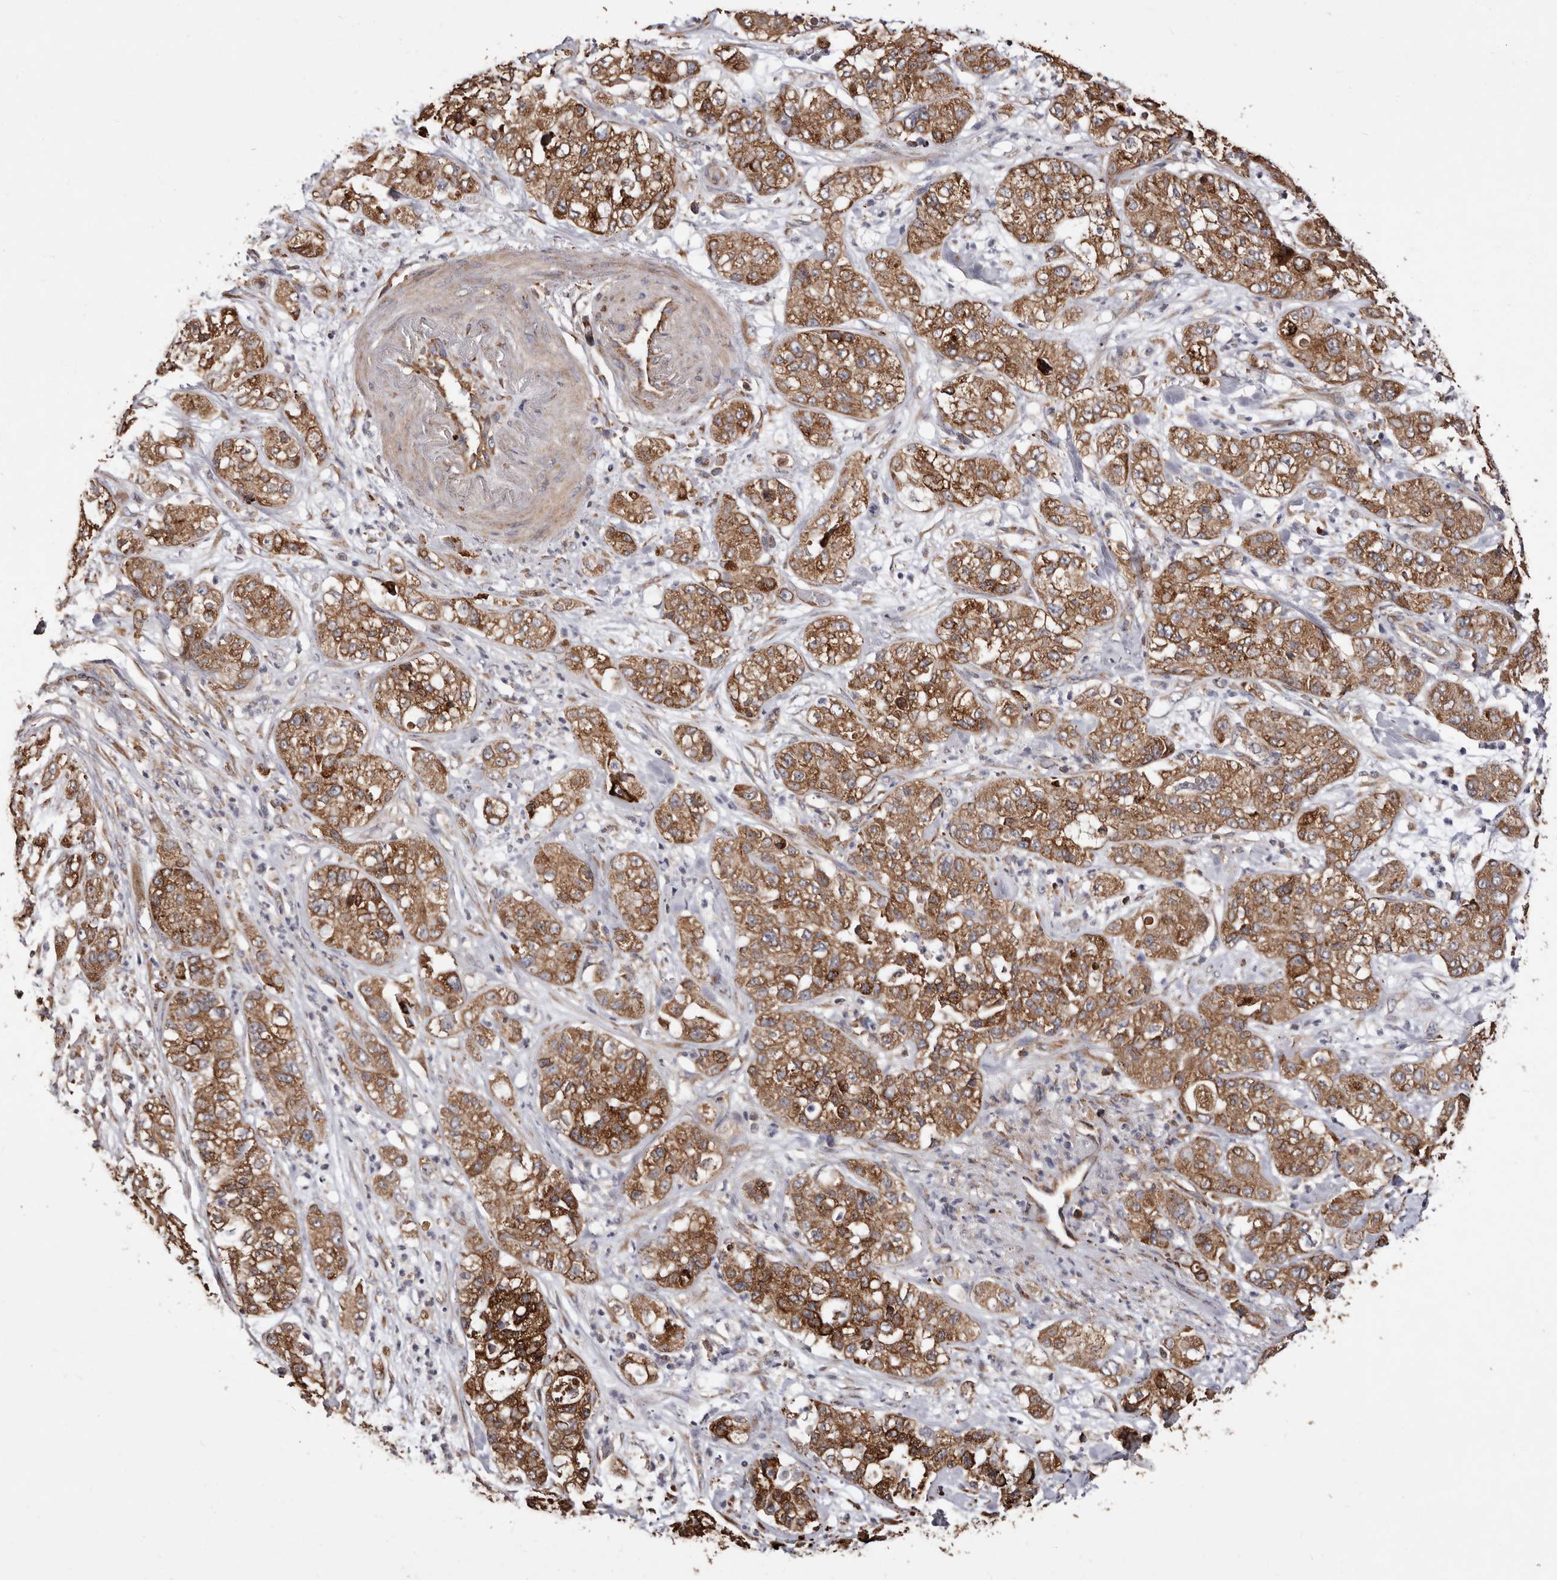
{"staining": {"intensity": "moderate", "quantity": ">75%", "location": "cytoplasmic/membranous"}, "tissue": "pancreatic cancer", "cell_type": "Tumor cells", "image_type": "cancer", "snomed": [{"axis": "morphology", "description": "Adenocarcinoma, NOS"}, {"axis": "topography", "description": "Pancreas"}], "caption": "Human pancreatic cancer stained with a protein marker demonstrates moderate staining in tumor cells.", "gene": "STEAP2", "patient": {"sex": "female", "age": 78}}